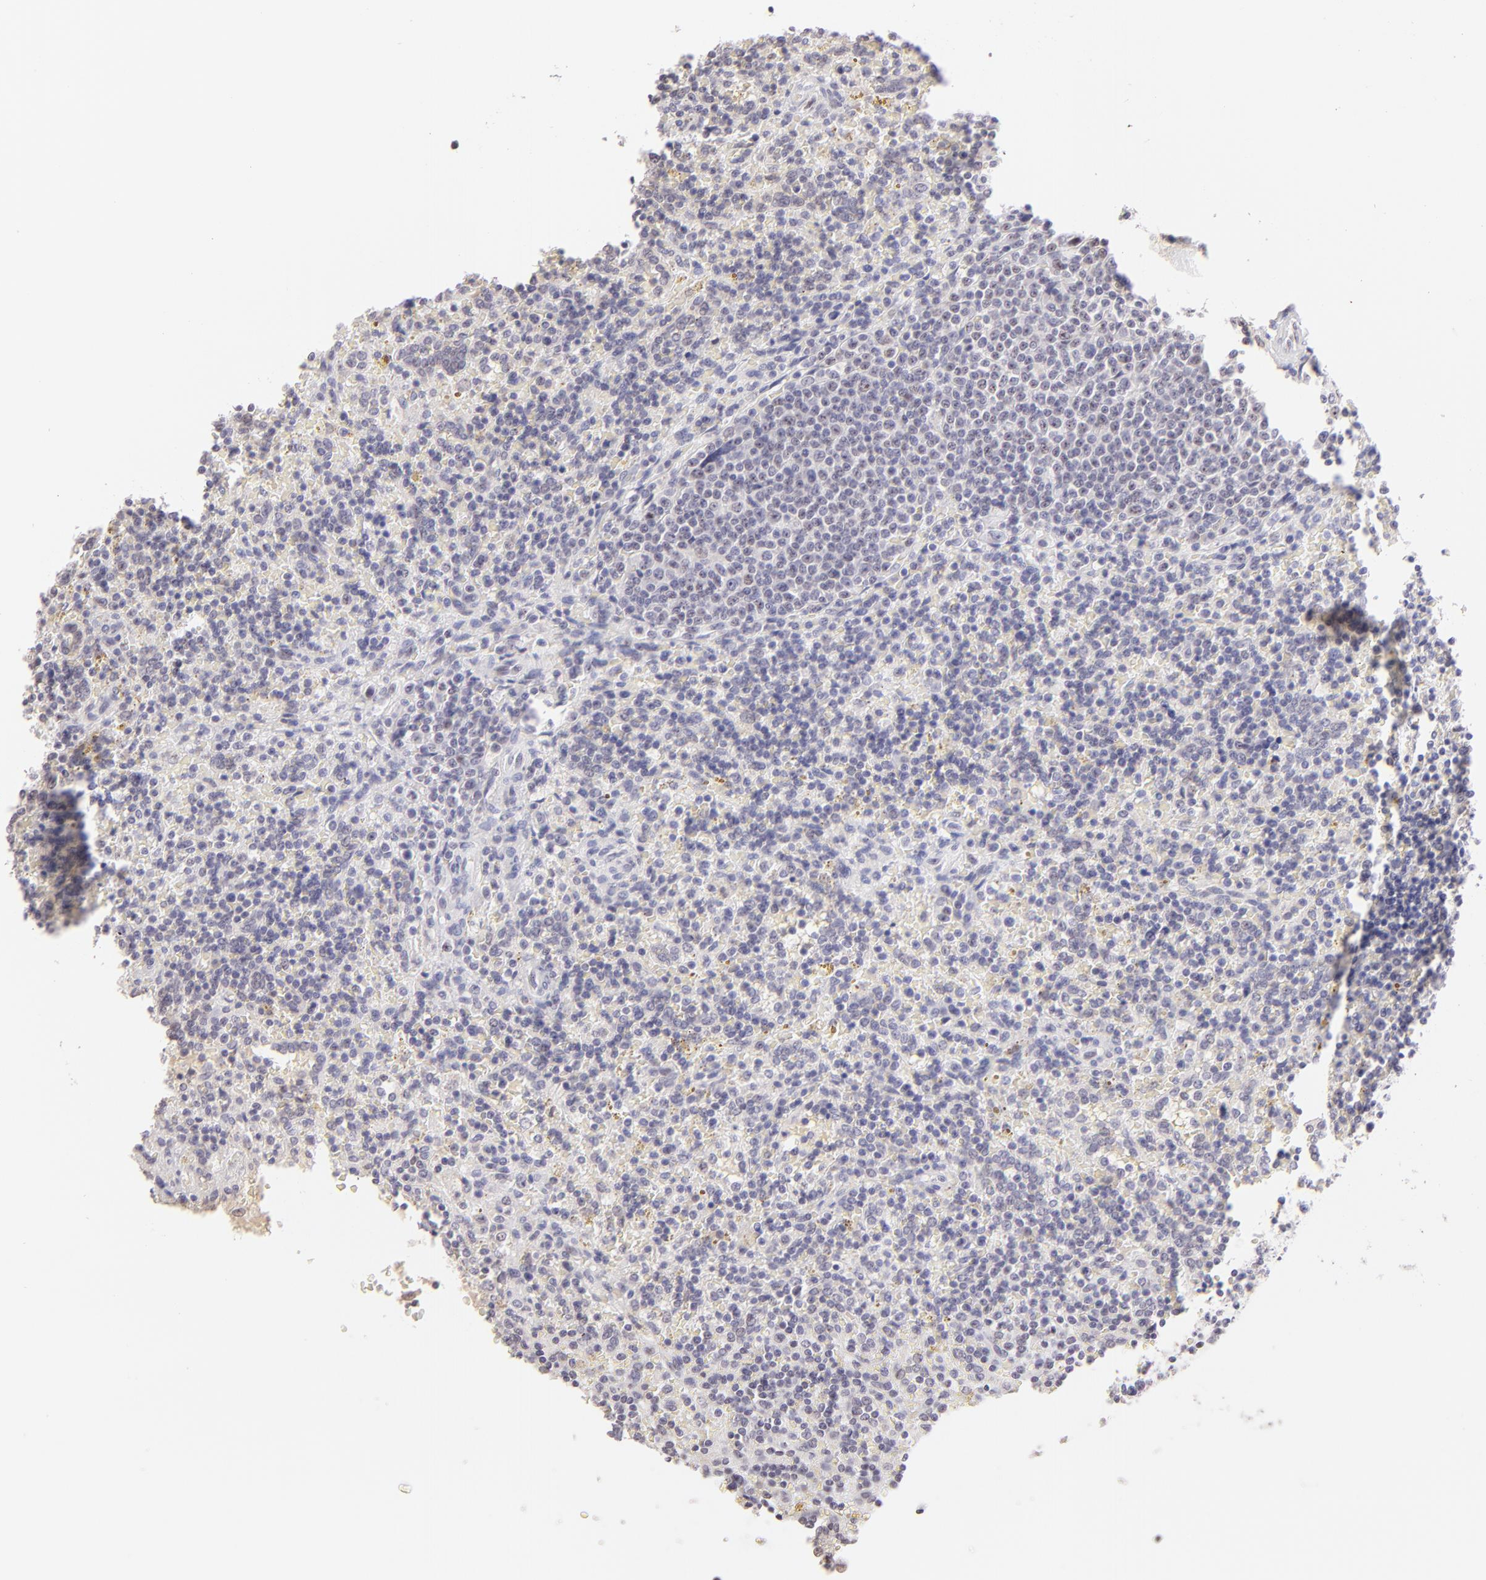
{"staining": {"intensity": "negative", "quantity": "none", "location": "none"}, "tissue": "lymphoma", "cell_type": "Tumor cells", "image_type": "cancer", "snomed": [{"axis": "morphology", "description": "Malignant lymphoma, non-Hodgkin's type, Low grade"}, {"axis": "topography", "description": "Spleen"}], "caption": "Histopathology image shows no significant protein positivity in tumor cells of low-grade malignant lymphoma, non-Hodgkin's type.", "gene": "MAGEA1", "patient": {"sex": "male", "age": 67}}